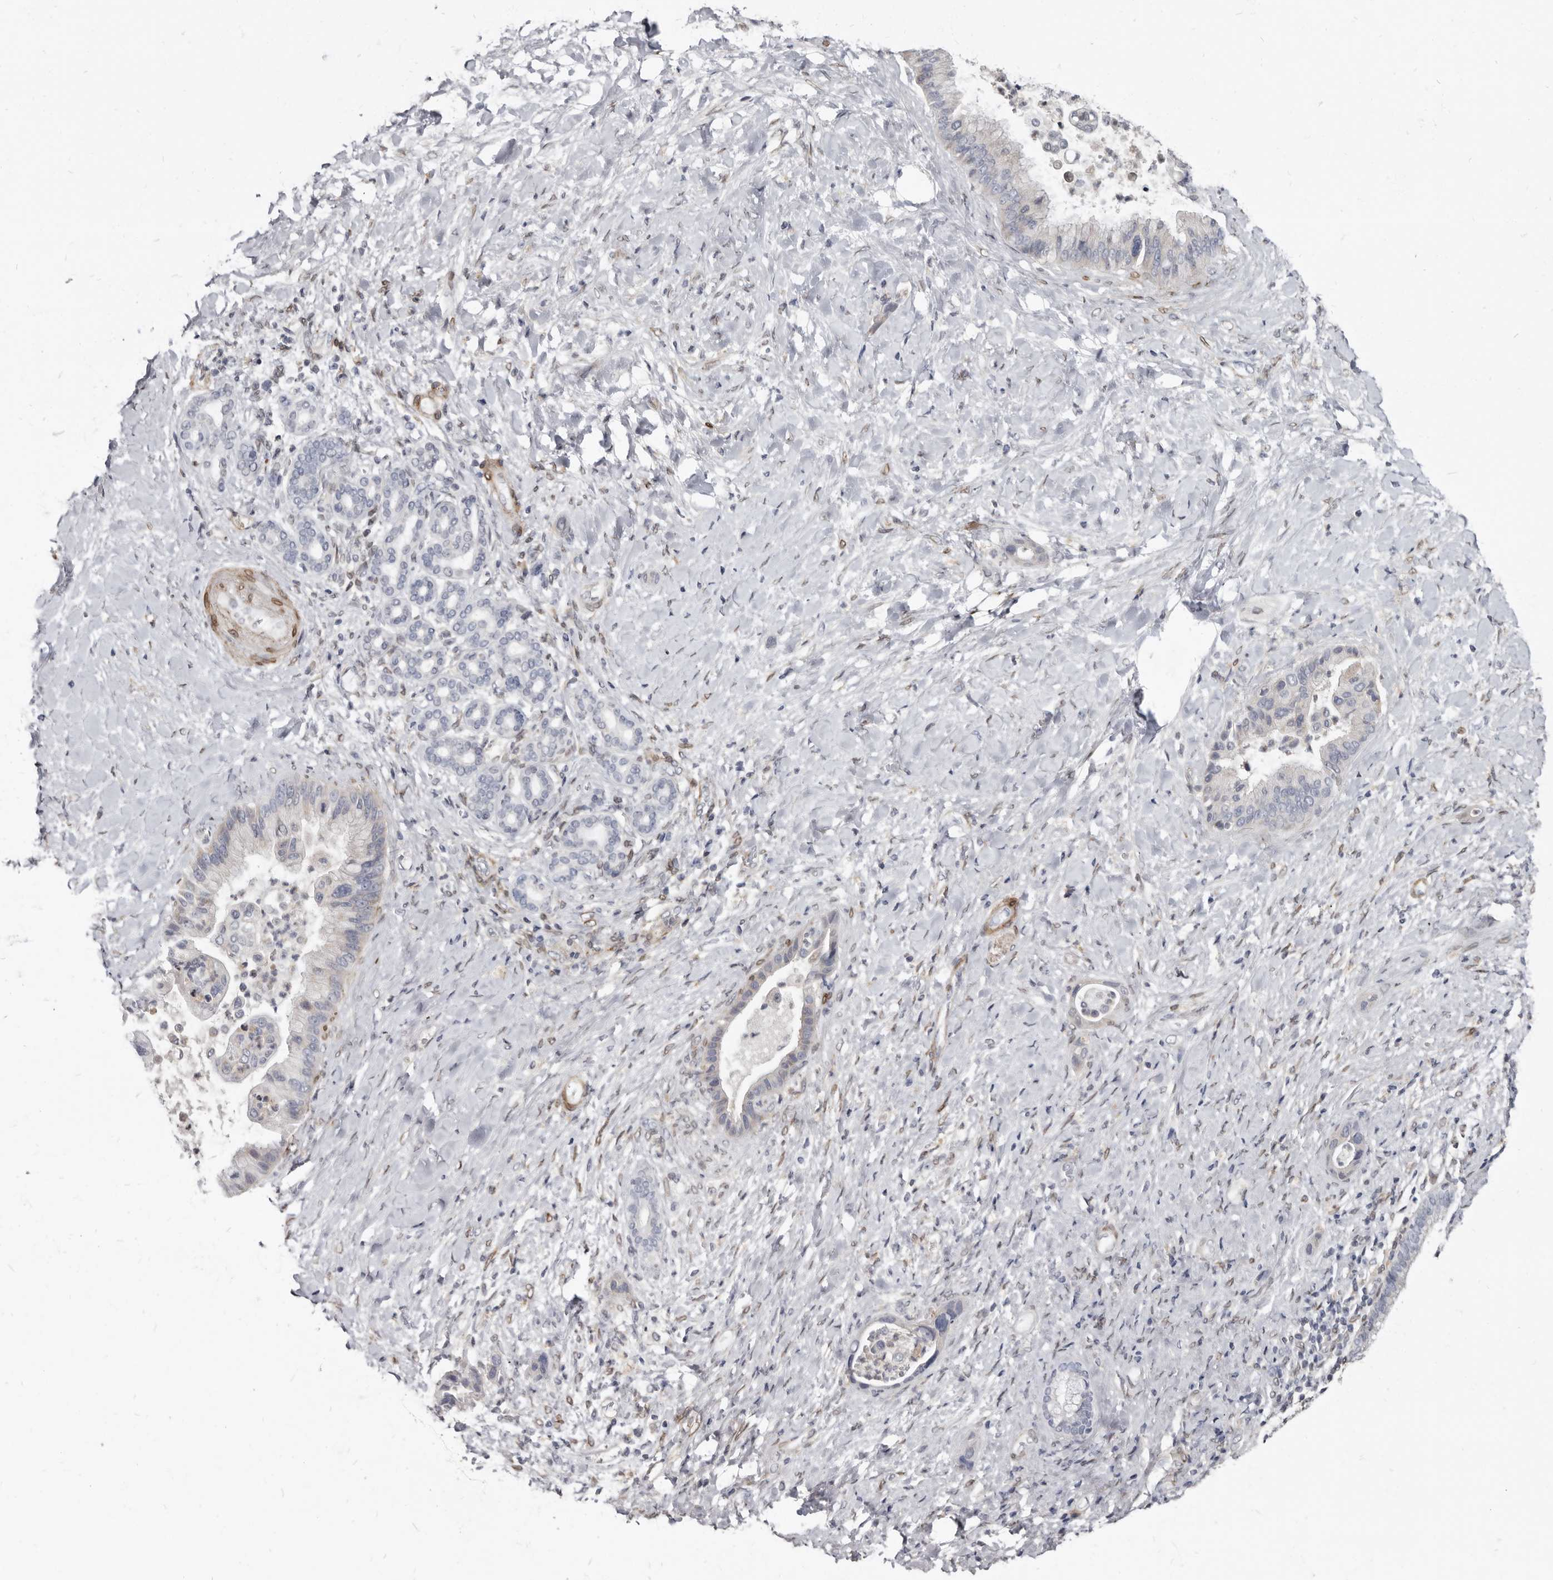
{"staining": {"intensity": "weak", "quantity": "<25%", "location": "cytoplasmic/membranous"}, "tissue": "liver cancer", "cell_type": "Tumor cells", "image_type": "cancer", "snomed": [{"axis": "morphology", "description": "Cholangiocarcinoma"}, {"axis": "topography", "description": "Liver"}], "caption": "Liver cancer was stained to show a protein in brown. There is no significant expression in tumor cells.", "gene": "MRGPRF", "patient": {"sex": "female", "age": 54}}